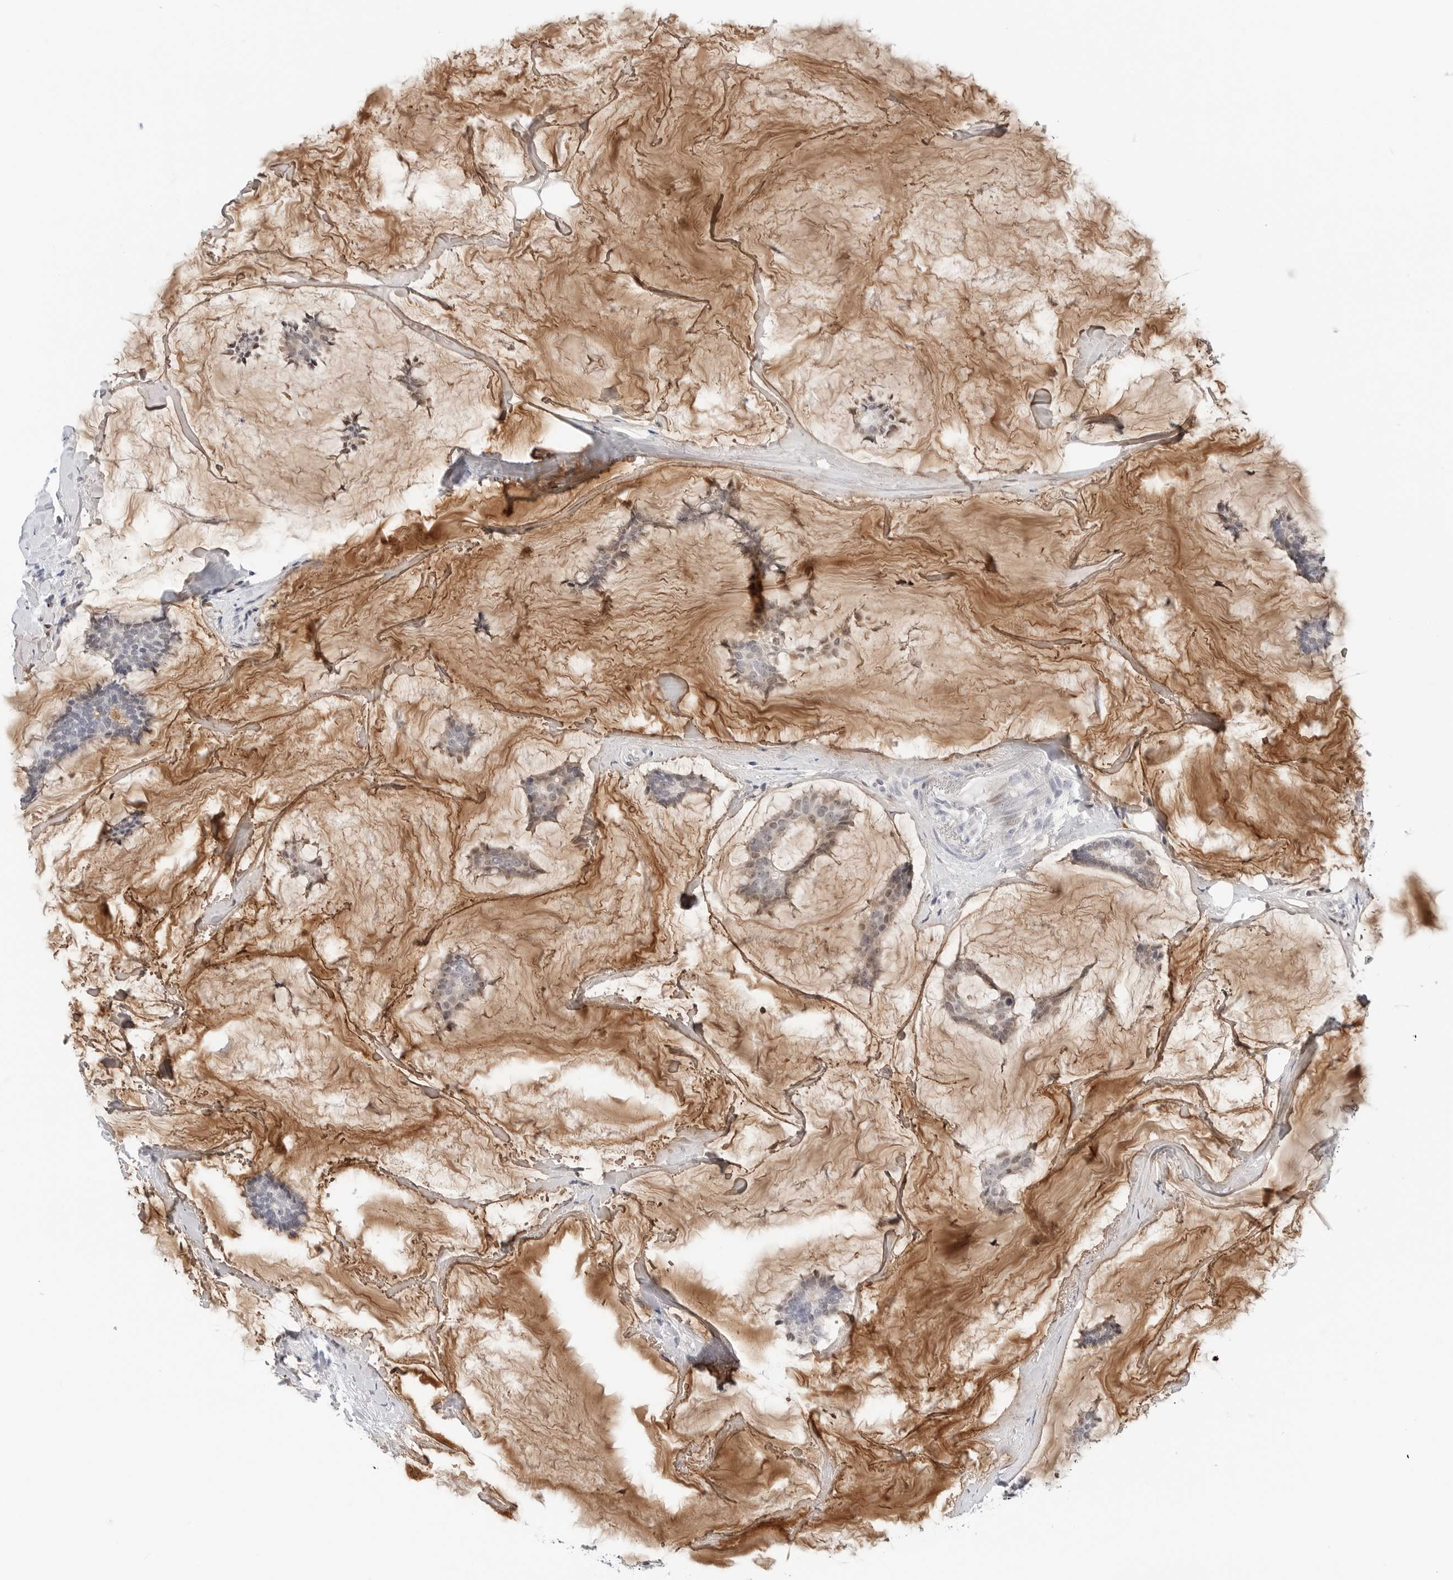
{"staining": {"intensity": "weak", "quantity": "25%-75%", "location": "cytoplasmic/membranous,nuclear"}, "tissue": "breast cancer", "cell_type": "Tumor cells", "image_type": "cancer", "snomed": [{"axis": "morphology", "description": "Duct carcinoma"}, {"axis": "topography", "description": "Breast"}], "caption": "Protein expression analysis of breast cancer (infiltrating ductal carcinoma) demonstrates weak cytoplasmic/membranous and nuclear positivity in about 25%-75% of tumor cells. (brown staining indicates protein expression, while blue staining denotes nuclei).", "gene": "TSEN2", "patient": {"sex": "female", "age": 93}}